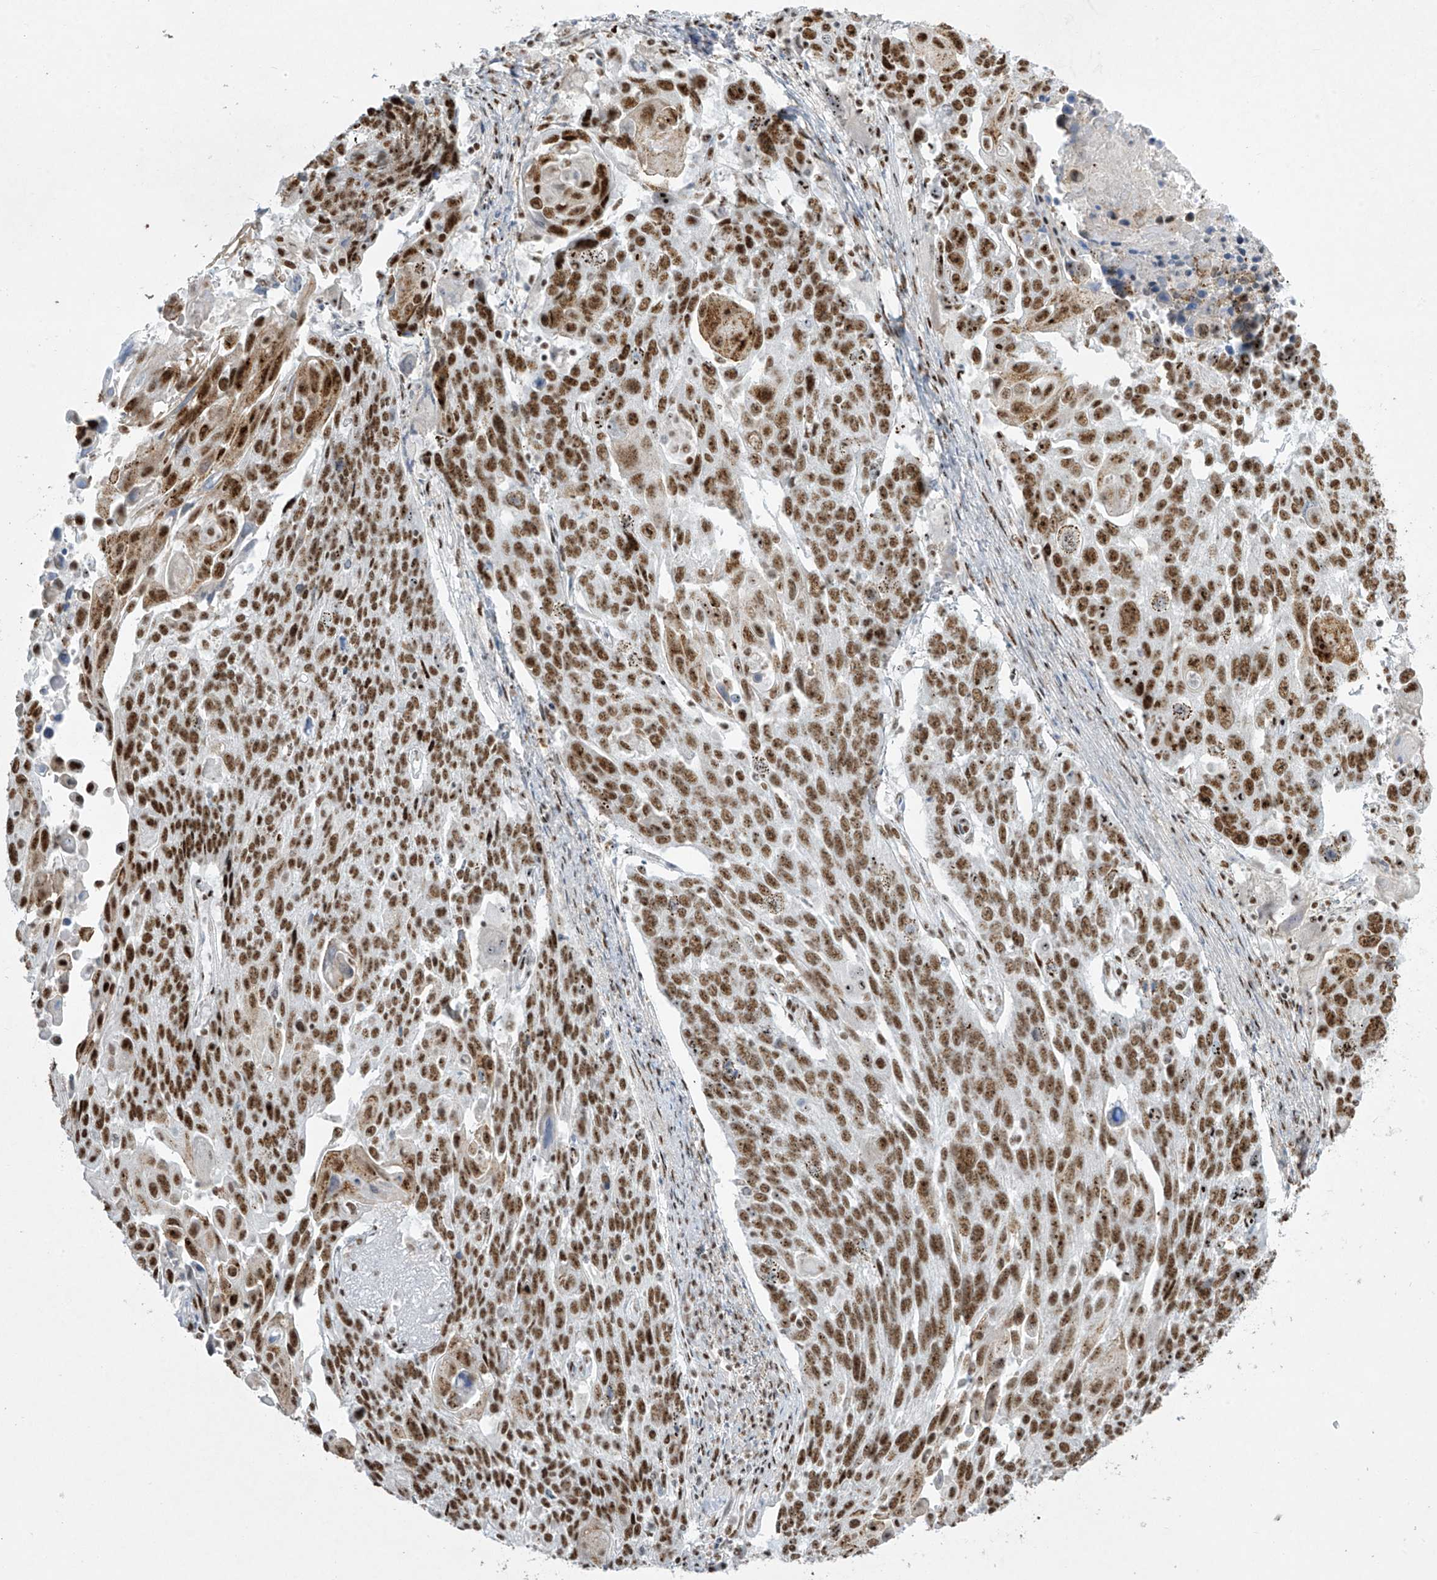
{"staining": {"intensity": "strong", "quantity": ">75%", "location": "nuclear"}, "tissue": "lung cancer", "cell_type": "Tumor cells", "image_type": "cancer", "snomed": [{"axis": "morphology", "description": "Squamous cell carcinoma, NOS"}, {"axis": "topography", "description": "Lung"}], "caption": "About >75% of tumor cells in lung cancer (squamous cell carcinoma) demonstrate strong nuclear protein expression as visualized by brown immunohistochemical staining.", "gene": "MS4A6A", "patient": {"sex": "male", "age": 66}}